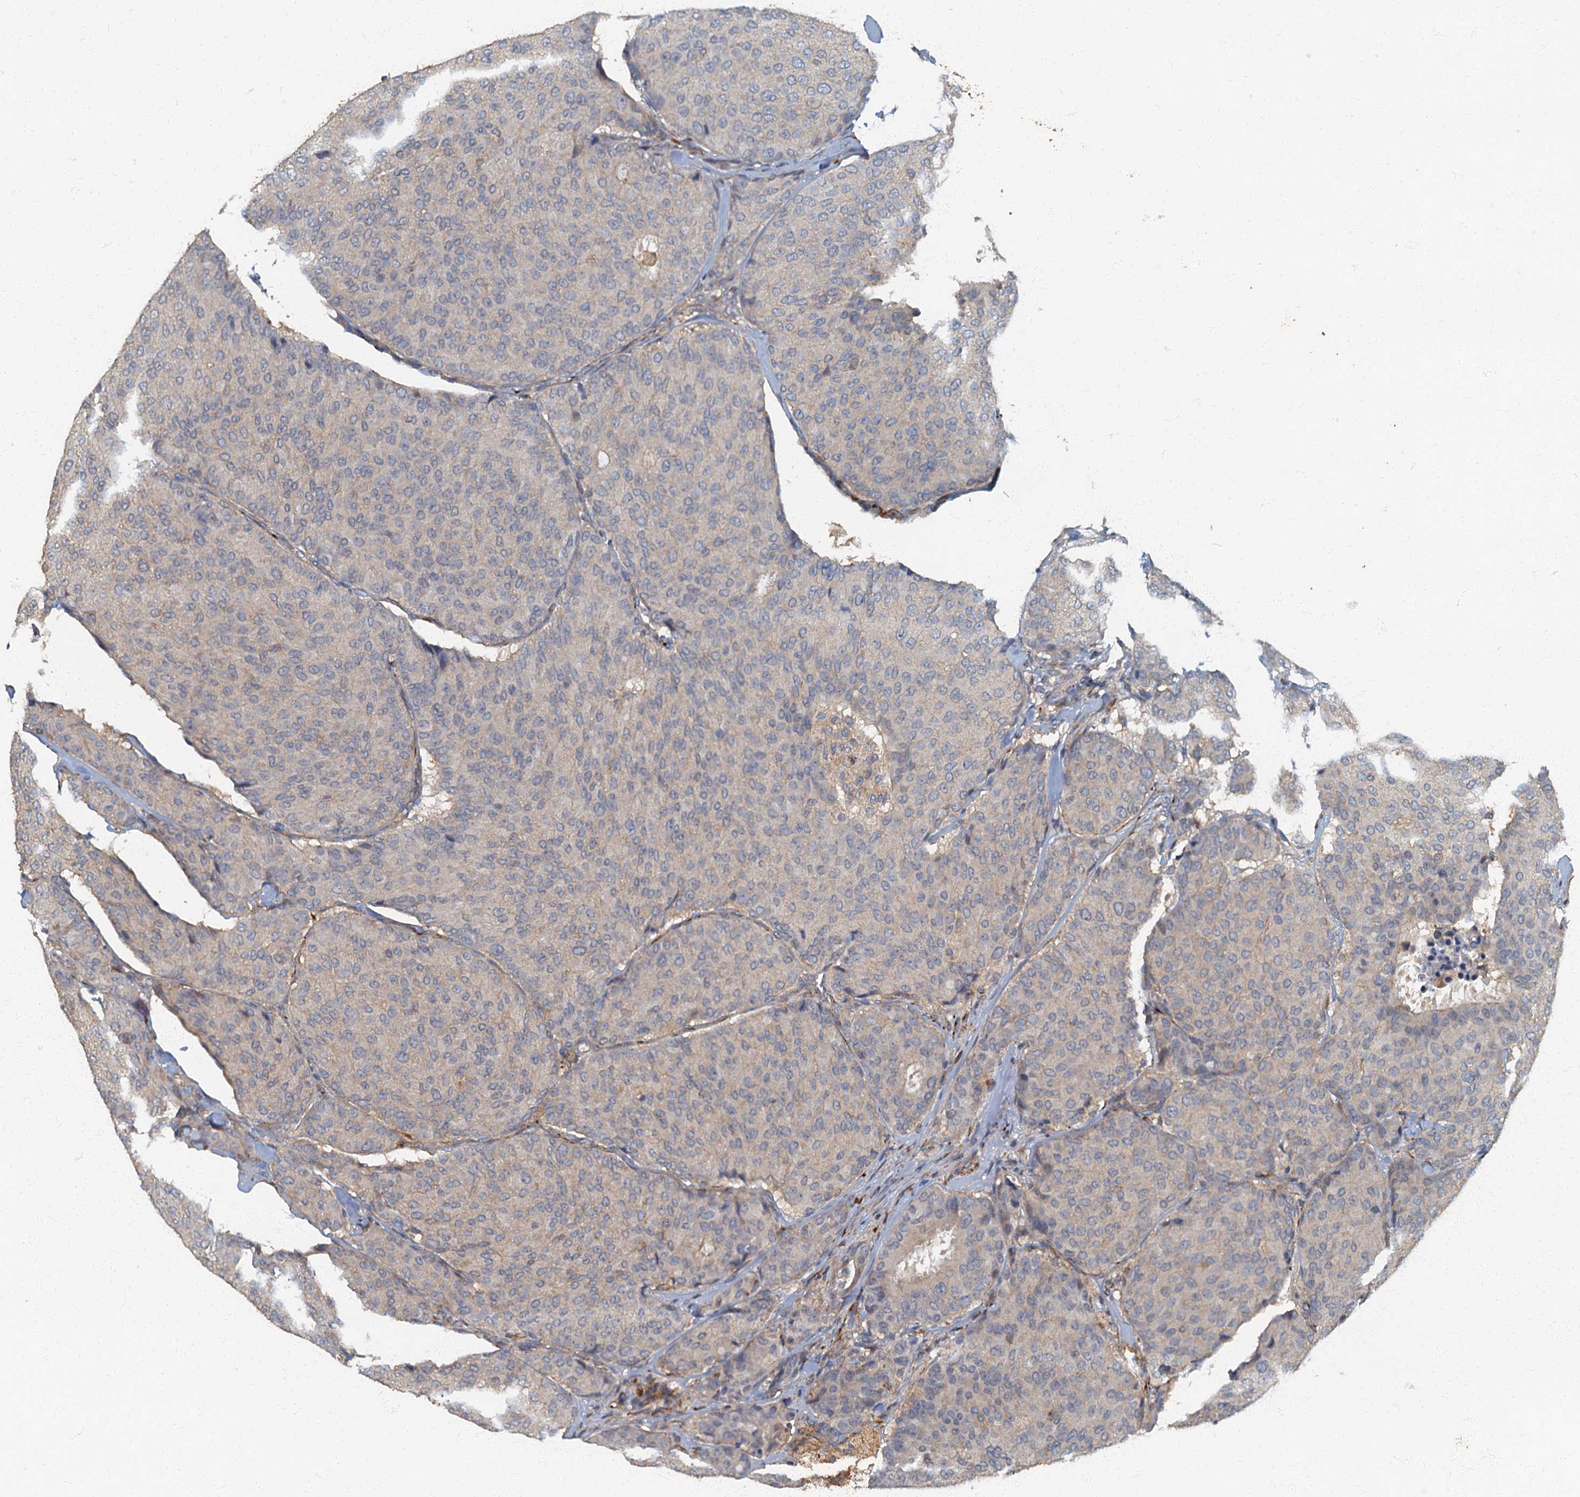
{"staining": {"intensity": "negative", "quantity": "none", "location": "none"}, "tissue": "breast cancer", "cell_type": "Tumor cells", "image_type": "cancer", "snomed": [{"axis": "morphology", "description": "Duct carcinoma"}, {"axis": "topography", "description": "Breast"}], "caption": "A high-resolution micrograph shows immunohistochemistry (IHC) staining of breast intraductal carcinoma, which reveals no significant expression in tumor cells.", "gene": "ARL11", "patient": {"sex": "female", "age": 75}}